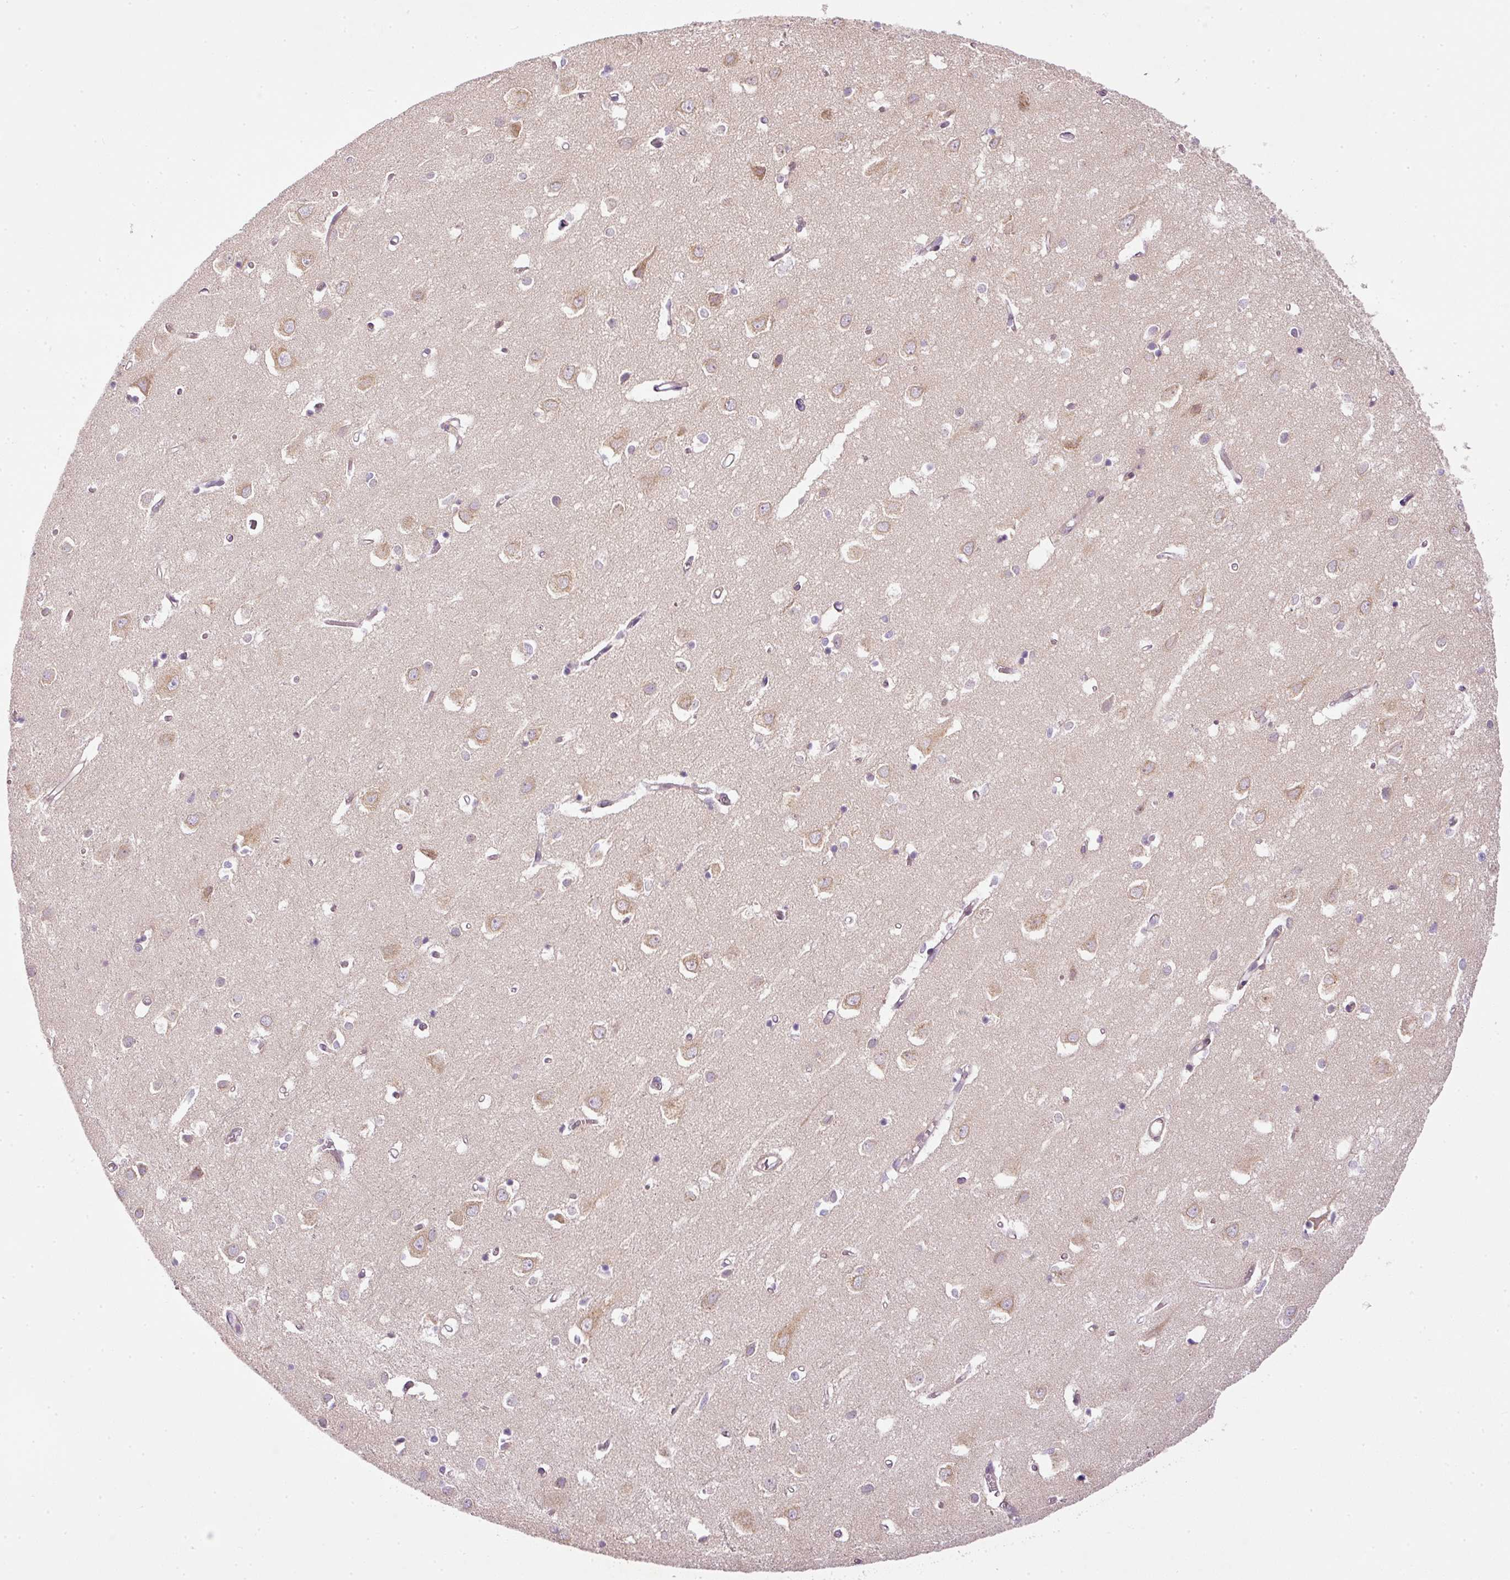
{"staining": {"intensity": "weak", "quantity": "25%-75%", "location": "cytoplasmic/membranous"}, "tissue": "cerebral cortex", "cell_type": "Endothelial cells", "image_type": "normal", "snomed": [{"axis": "morphology", "description": "Normal tissue, NOS"}, {"axis": "topography", "description": "Cerebral cortex"}], "caption": "Protein positivity by immunohistochemistry (IHC) shows weak cytoplasmic/membranous expression in approximately 25%-75% of endothelial cells in benign cerebral cortex.", "gene": "TBC1D2B", "patient": {"sex": "male", "age": 70}}